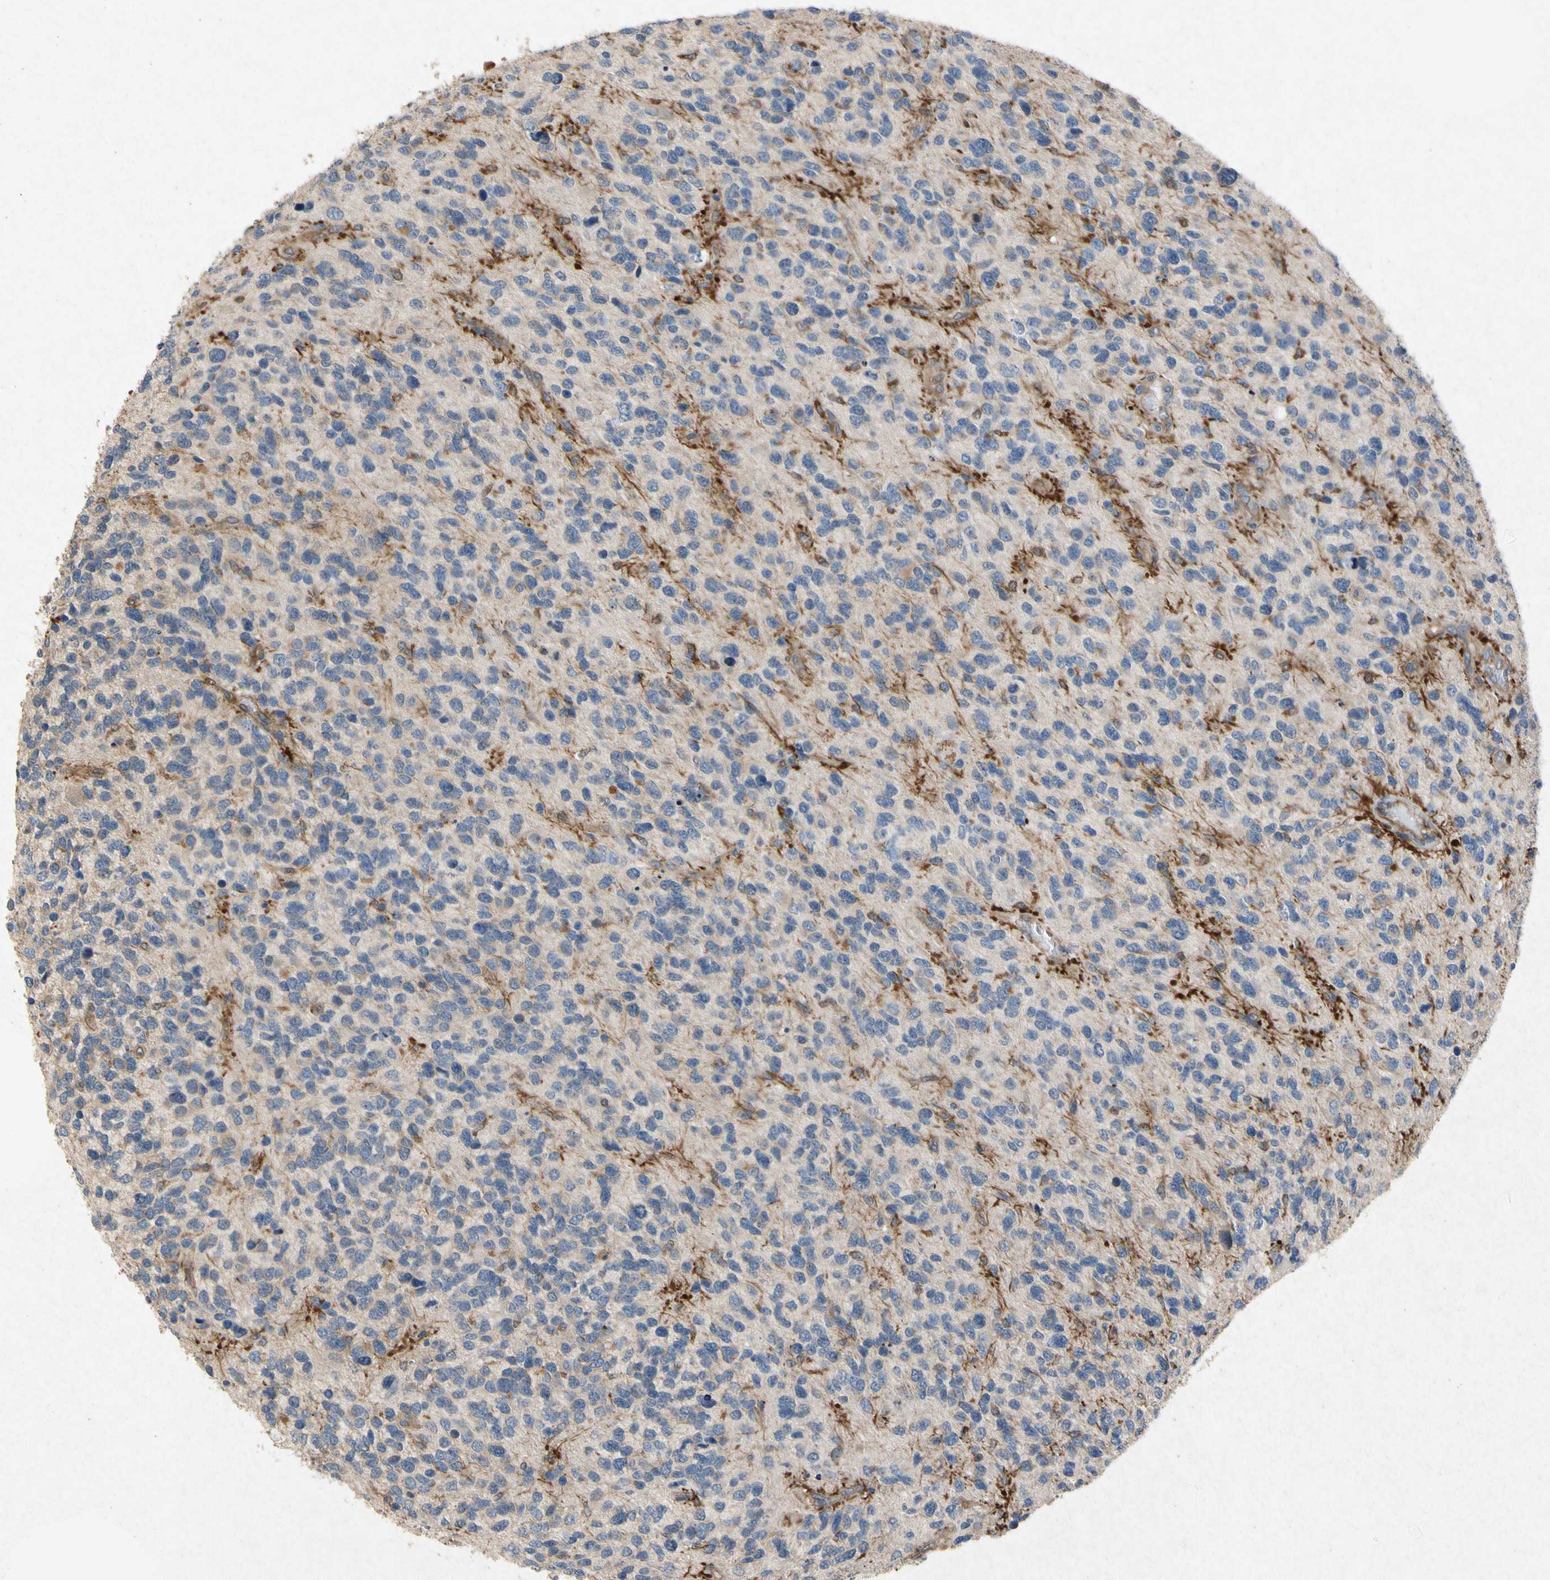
{"staining": {"intensity": "negative", "quantity": "none", "location": "none"}, "tissue": "glioma", "cell_type": "Tumor cells", "image_type": "cancer", "snomed": [{"axis": "morphology", "description": "Glioma, malignant, High grade"}, {"axis": "topography", "description": "Brain"}], "caption": "Tumor cells show no significant protein expression in high-grade glioma (malignant). The staining is performed using DAB (3,3'-diaminobenzidine) brown chromogen with nuclei counter-stained in using hematoxylin.", "gene": "RPS6KA1", "patient": {"sex": "female", "age": 58}}